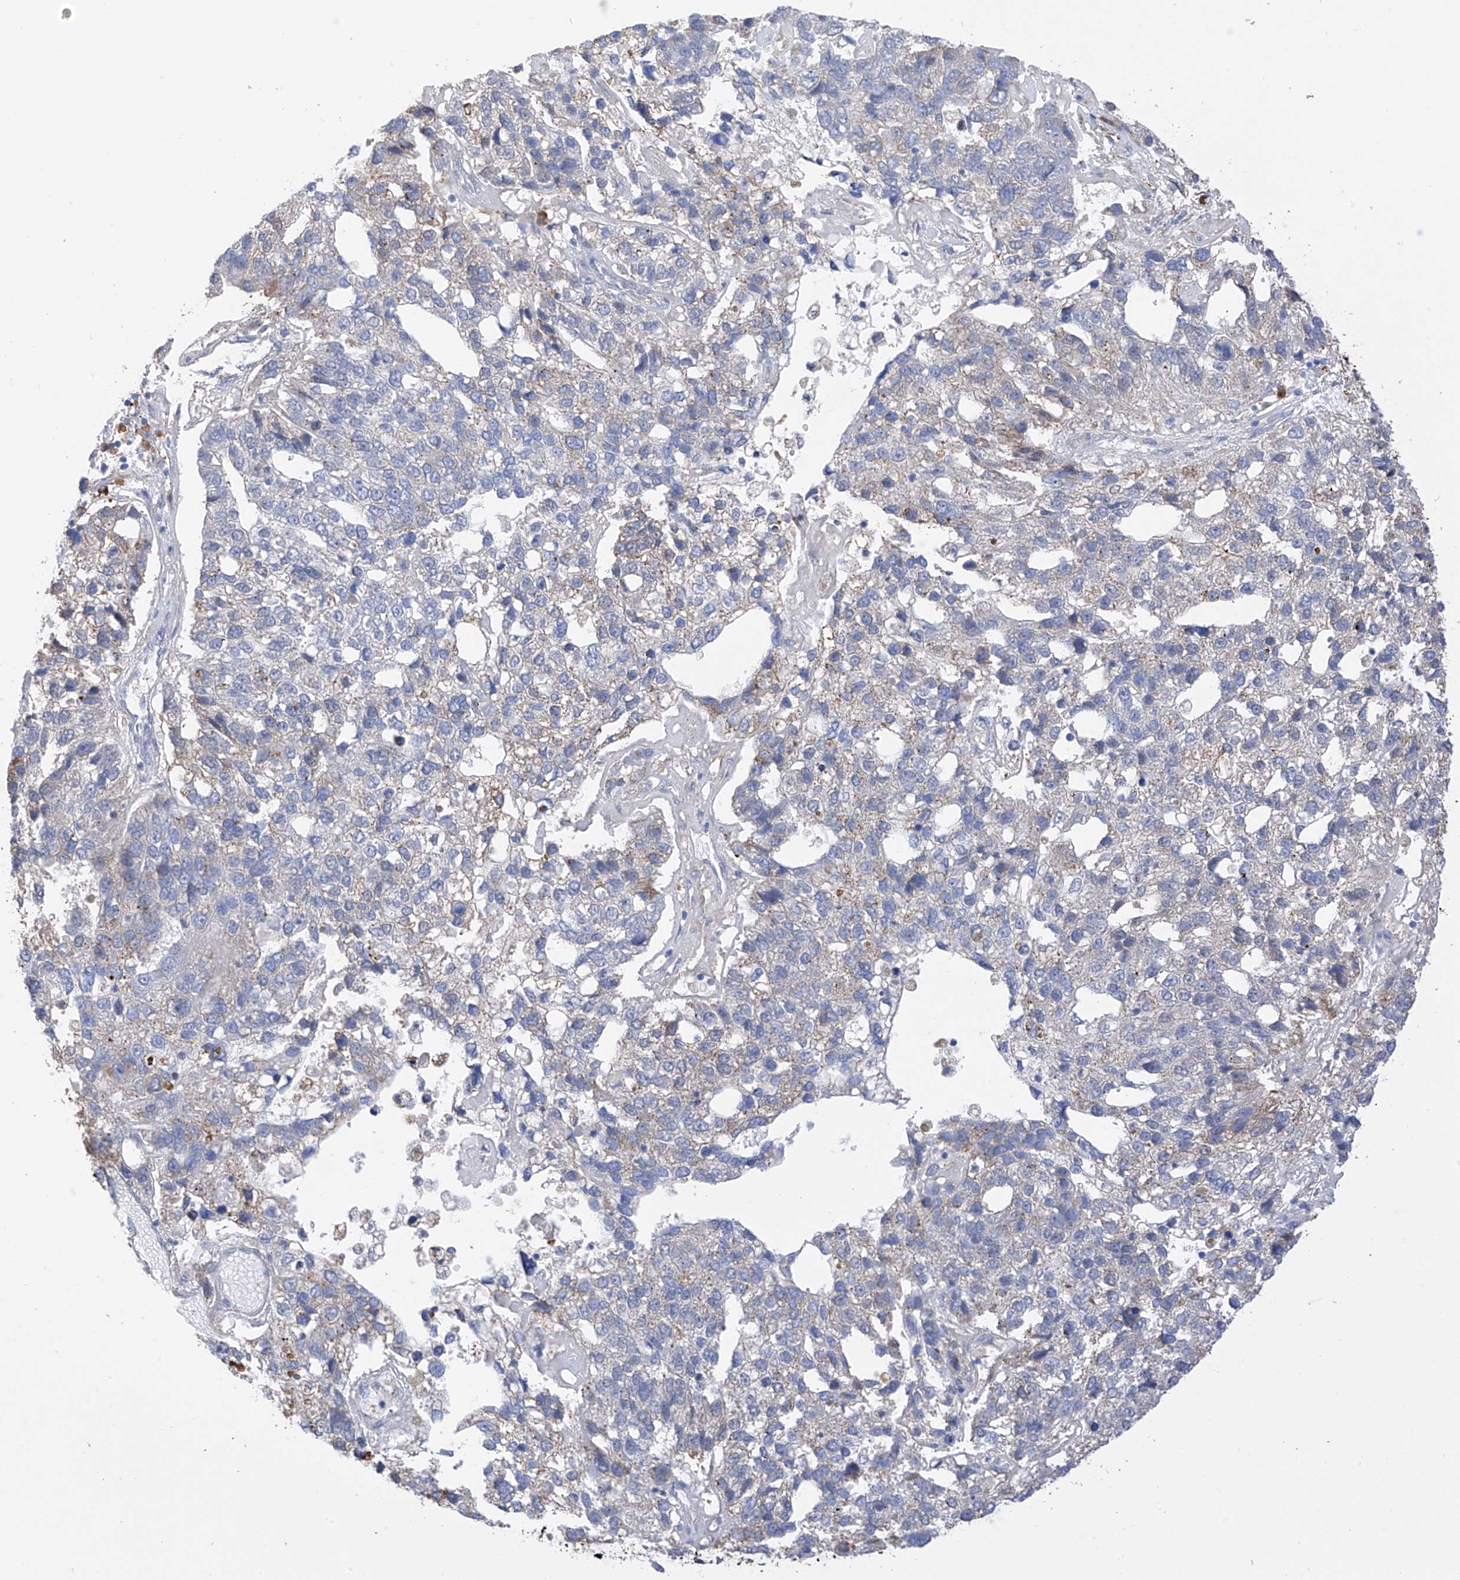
{"staining": {"intensity": "negative", "quantity": "none", "location": "none"}, "tissue": "pancreatic cancer", "cell_type": "Tumor cells", "image_type": "cancer", "snomed": [{"axis": "morphology", "description": "Adenocarcinoma, NOS"}, {"axis": "topography", "description": "Pancreas"}], "caption": "Immunohistochemistry photomicrograph of human pancreatic adenocarcinoma stained for a protein (brown), which reveals no staining in tumor cells. (DAB IHC with hematoxylin counter stain).", "gene": "REC8", "patient": {"sex": "female", "age": 61}}